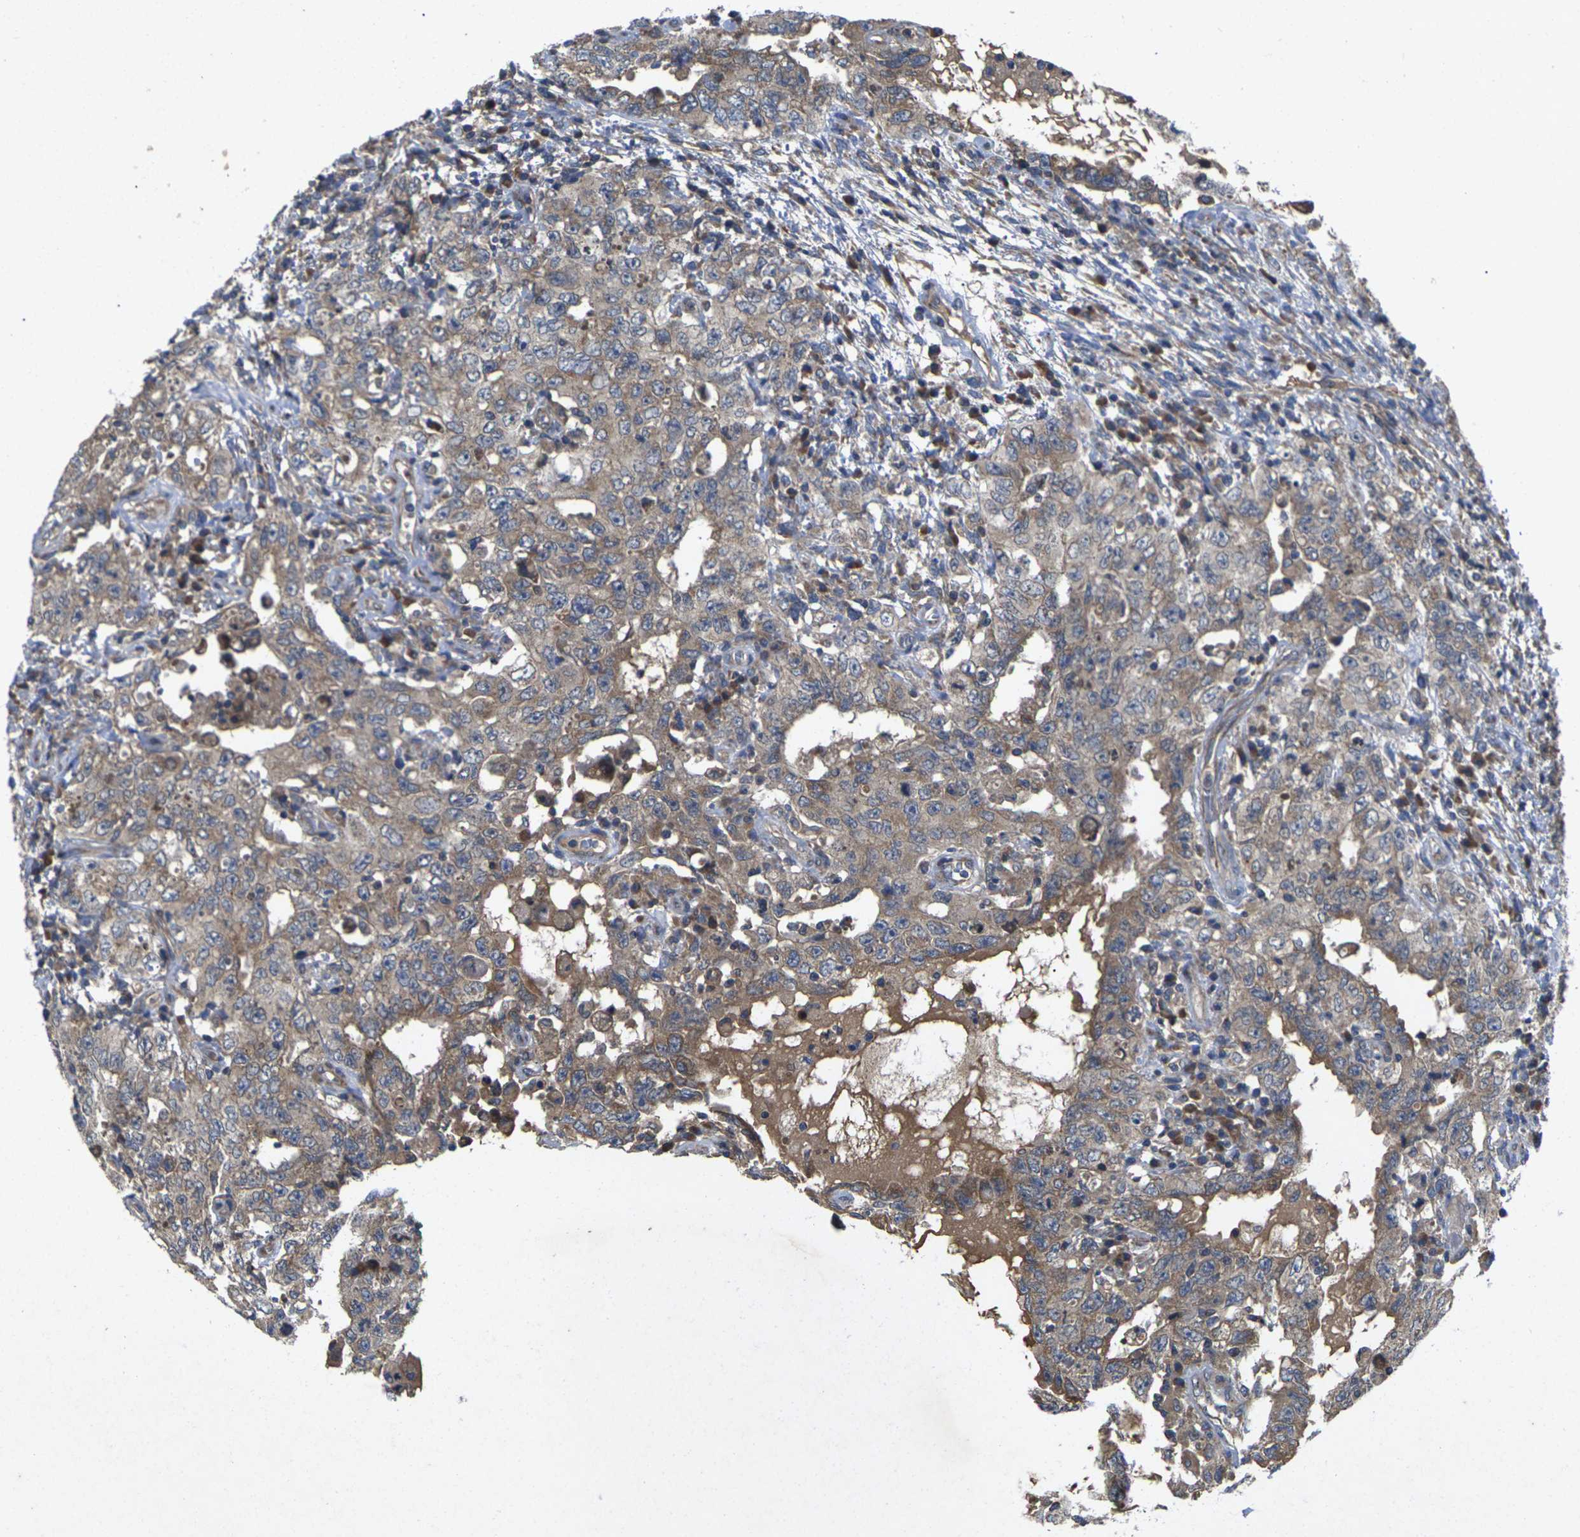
{"staining": {"intensity": "moderate", "quantity": "25%-75%", "location": "cytoplasmic/membranous"}, "tissue": "testis cancer", "cell_type": "Tumor cells", "image_type": "cancer", "snomed": [{"axis": "morphology", "description": "Carcinoma, Embryonal, NOS"}, {"axis": "topography", "description": "Testis"}], "caption": "Approximately 25%-75% of tumor cells in human testis cancer demonstrate moderate cytoplasmic/membranous protein staining as visualized by brown immunohistochemical staining.", "gene": "KIF1B", "patient": {"sex": "male", "age": 26}}